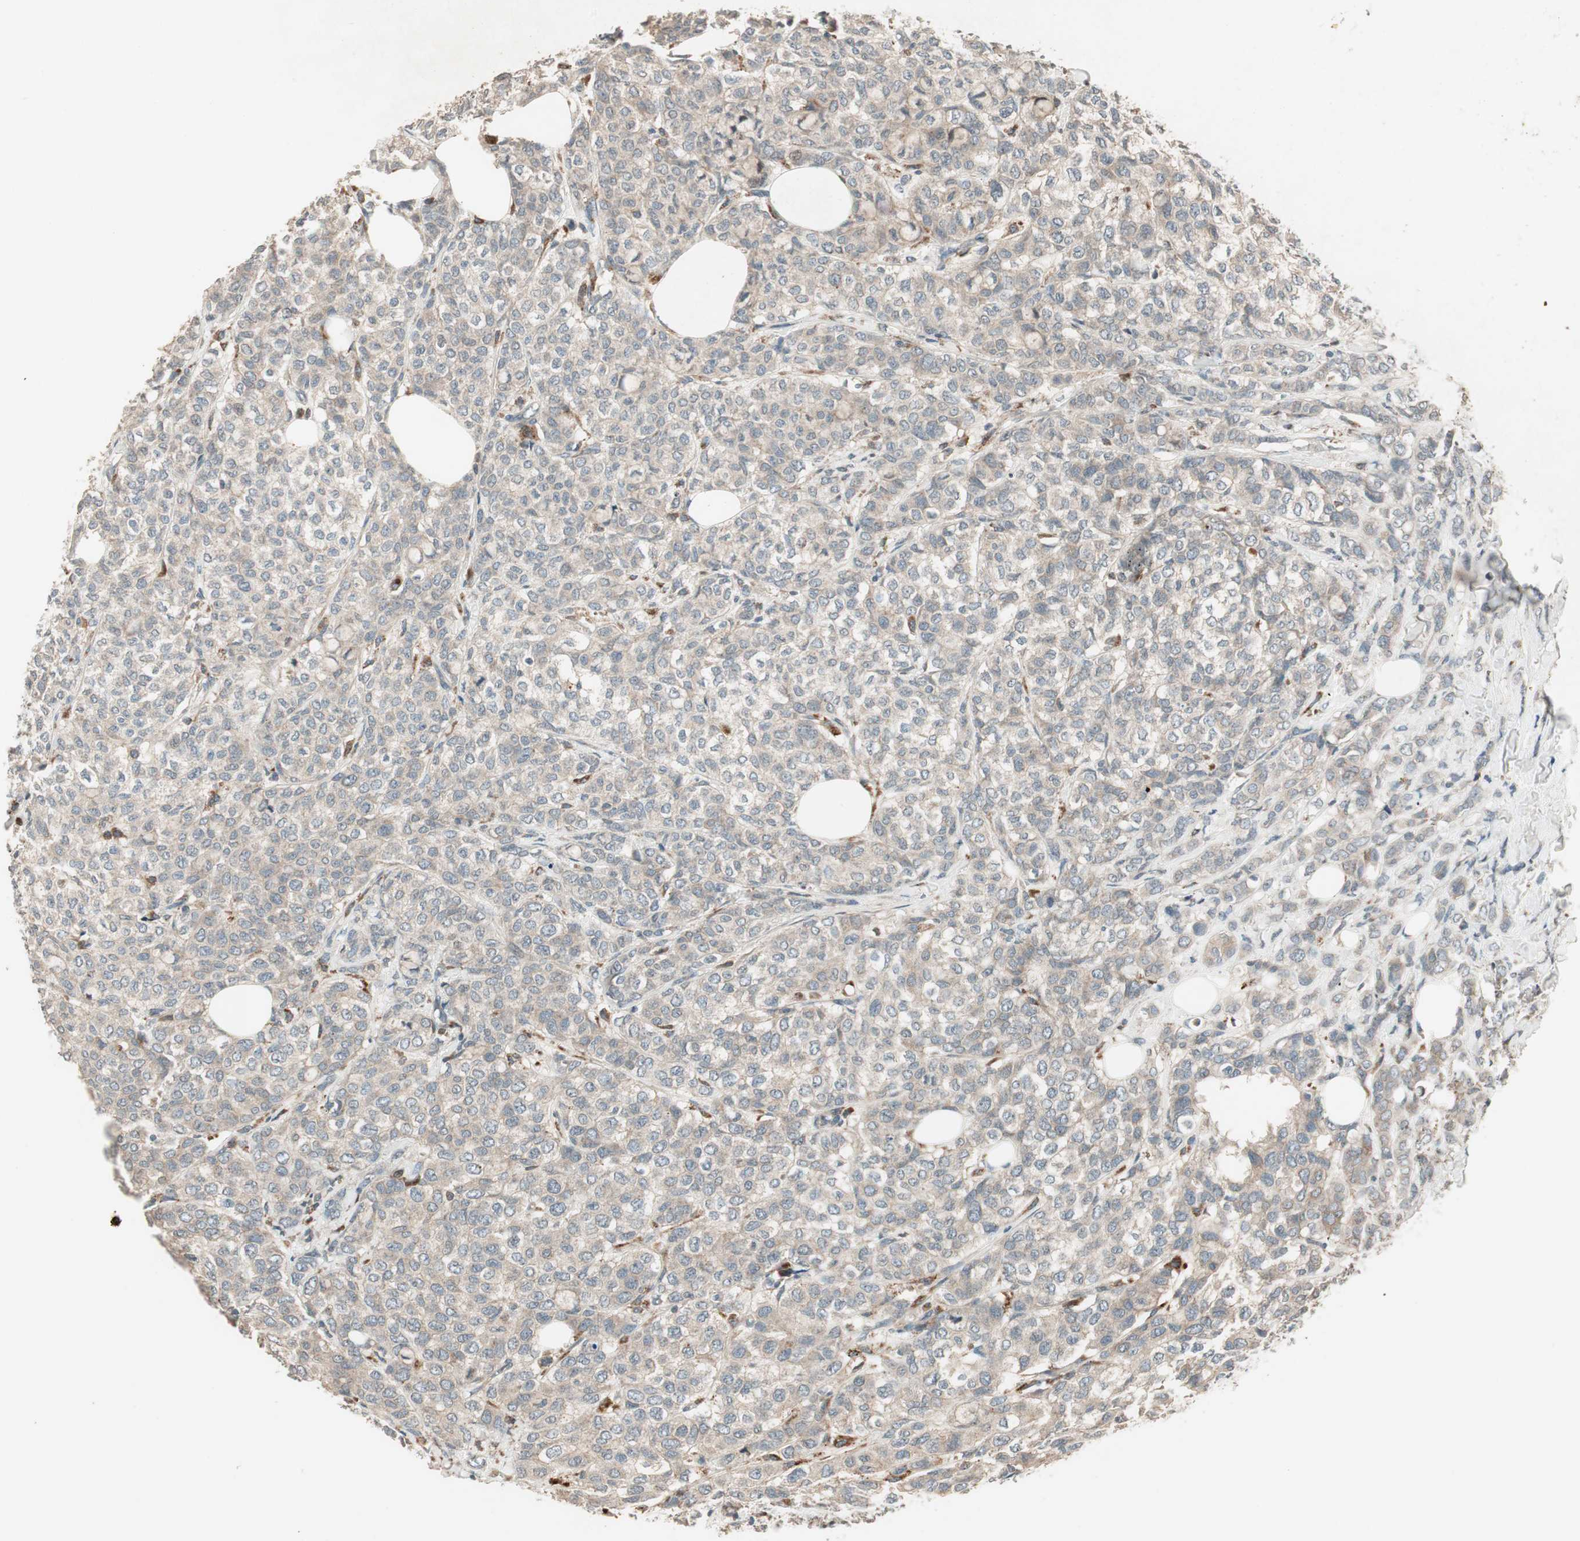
{"staining": {"intensity": "negative", "quantity": "none", "location": "none"}, "tissue": "breast cancer", "cell_type": "Tumor cells", "image_type": "cancer", "snomed": [{"axis": "morphology", "description": "Lobular carcinoma"}, {"axis": "topography", "description": "Breast"}], "caption": "A high-resolution image shows immunohistochemistry staining of breast lobular carcinoma, which reveals no significant expression in tumor cells.", "gene": "SFRP1", "patient": {"sex": "female", "age": 60}}